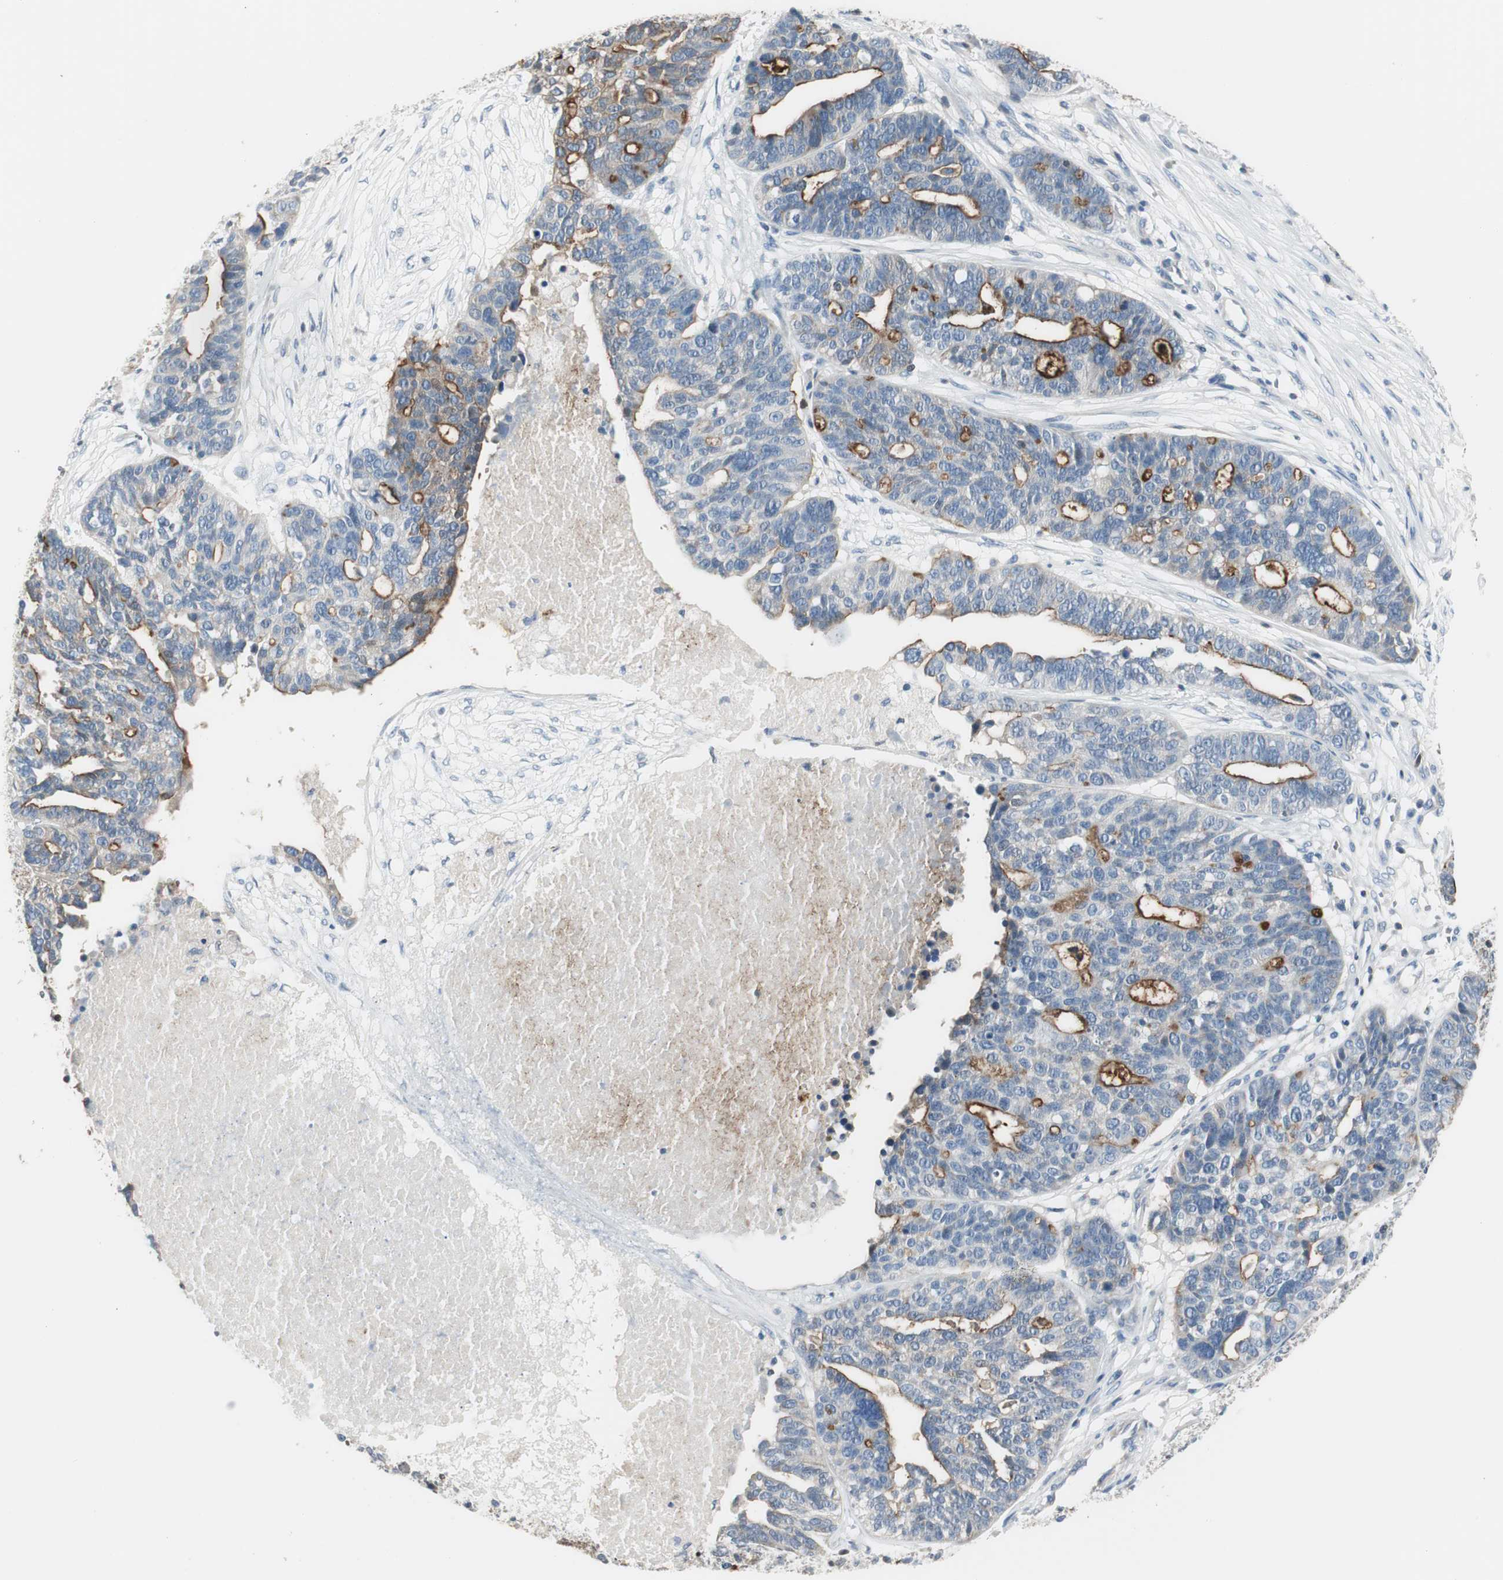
{"staining": {"intensity": "moderate", "quantity": "25%-75%", "location": "cytoplasmic/membranous"}, "tissue": "ovarian cancer", "cell_type": "Tumor cells", "image_type": "cancer", "snomed": [{"axis": "morphology", "description": "Cystadenocarcinoma, serous, NOS"}, {"axis": "topography", "description": "Ovary"}], "caption": "Immunohistochemical staining of serous cystadenocarcinoma (ovarian) displays medium levels of moderate cytoplasmic/membranous positivity in approximately 25%-75% of tumor cells.", "gene": "SLC9A3R1", "patient": {"sex": "female", "age": 59}}